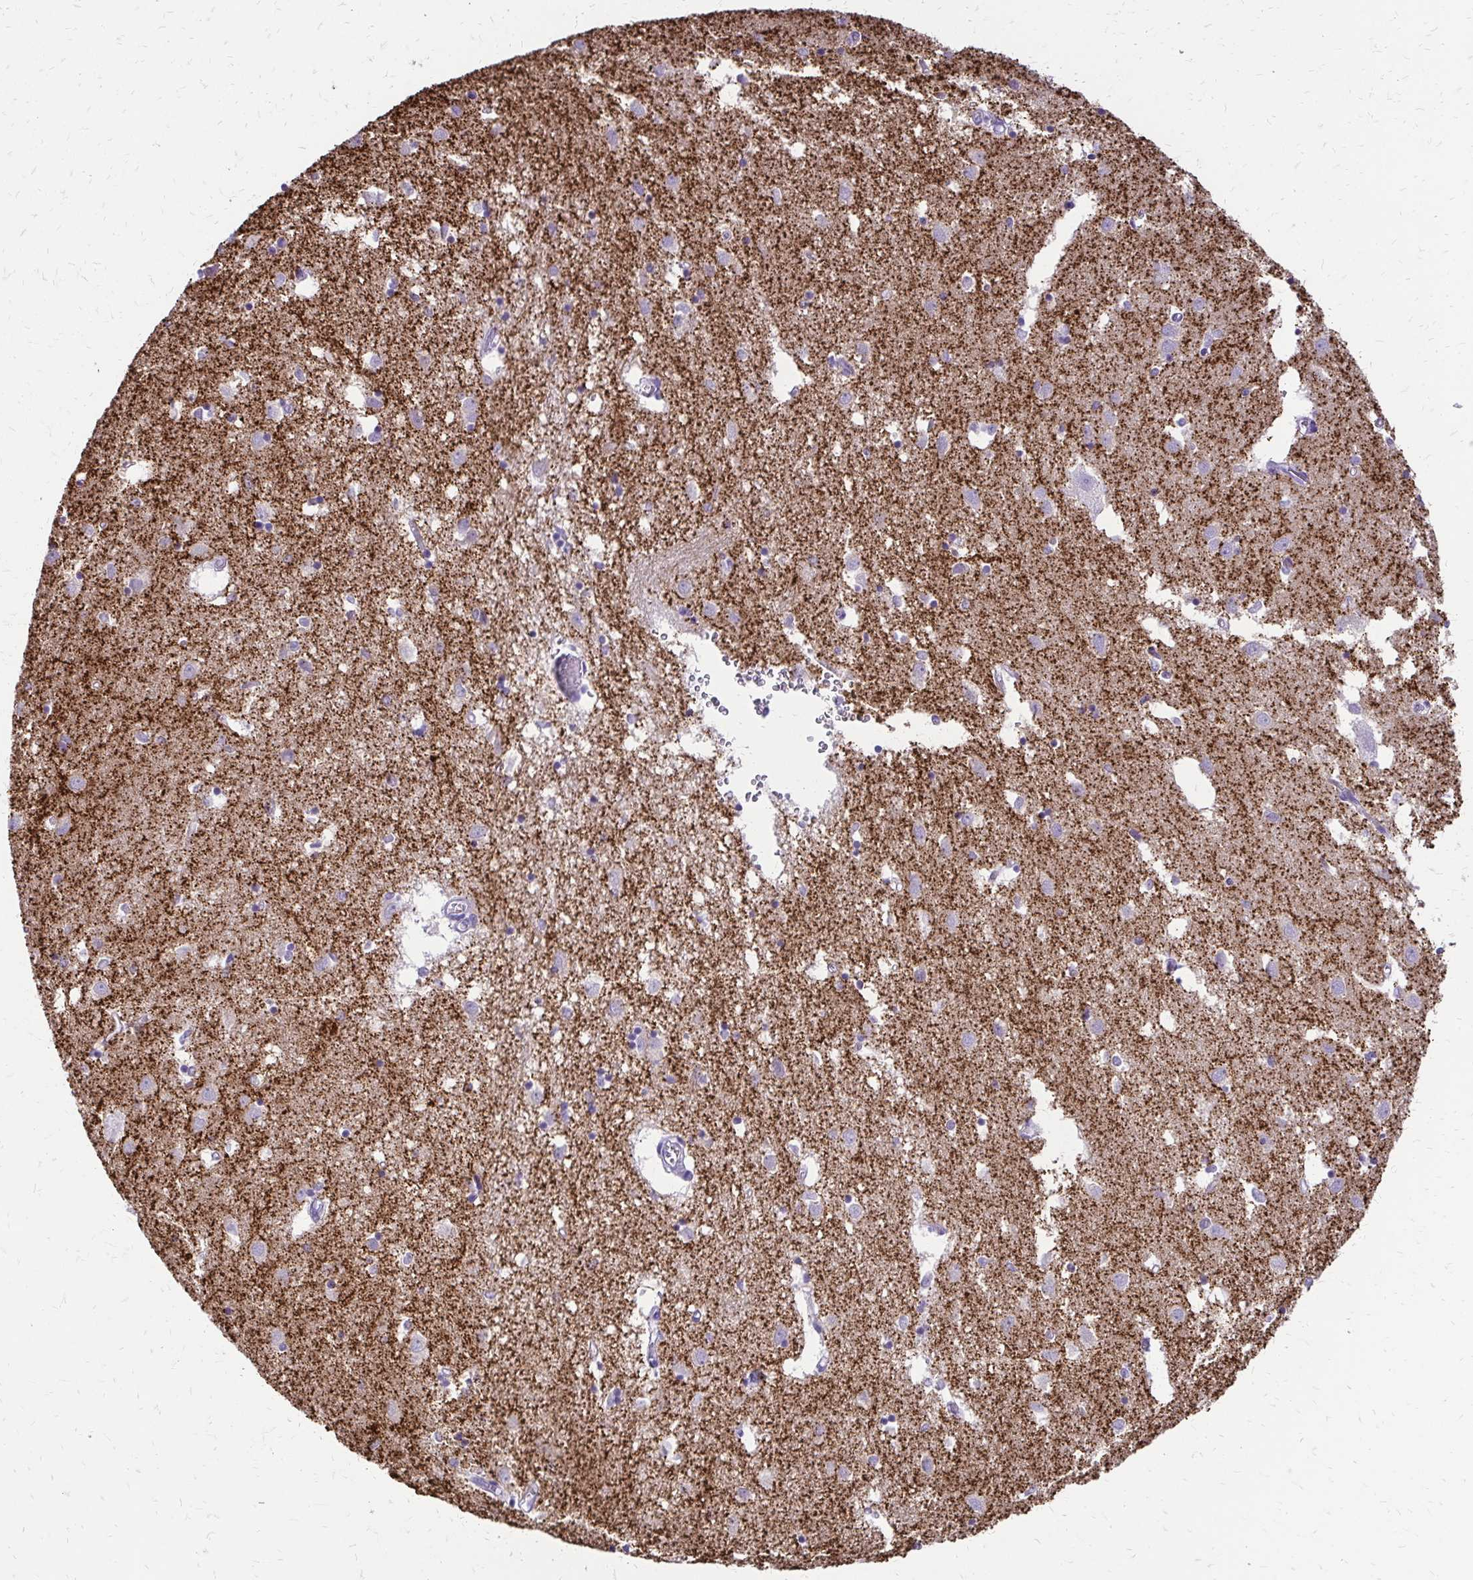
{"staining": {"intensity": "negative", "quantity": "none", "location": "none"}, "tissue": "caudate", "cell_type": "Glial cells", "image_type": "normal", "snomed": [{"axis": "morphology", "description": "Normal tissue, NOS"}, {"axis": "topography", "description": "Lateral ventricle wall"}], "caption": "Immunohistochemistry (IHC) histopathology image of benign caudate stained for a protein (brown), which exhibits no staining in glial cells. (DAB (3,3'-diaminobenzidine) IHC visualized using brightfield microscopy, high magnification).", "gene": "SLC32A1", "patient": {"sex": "male", "age": 70}}